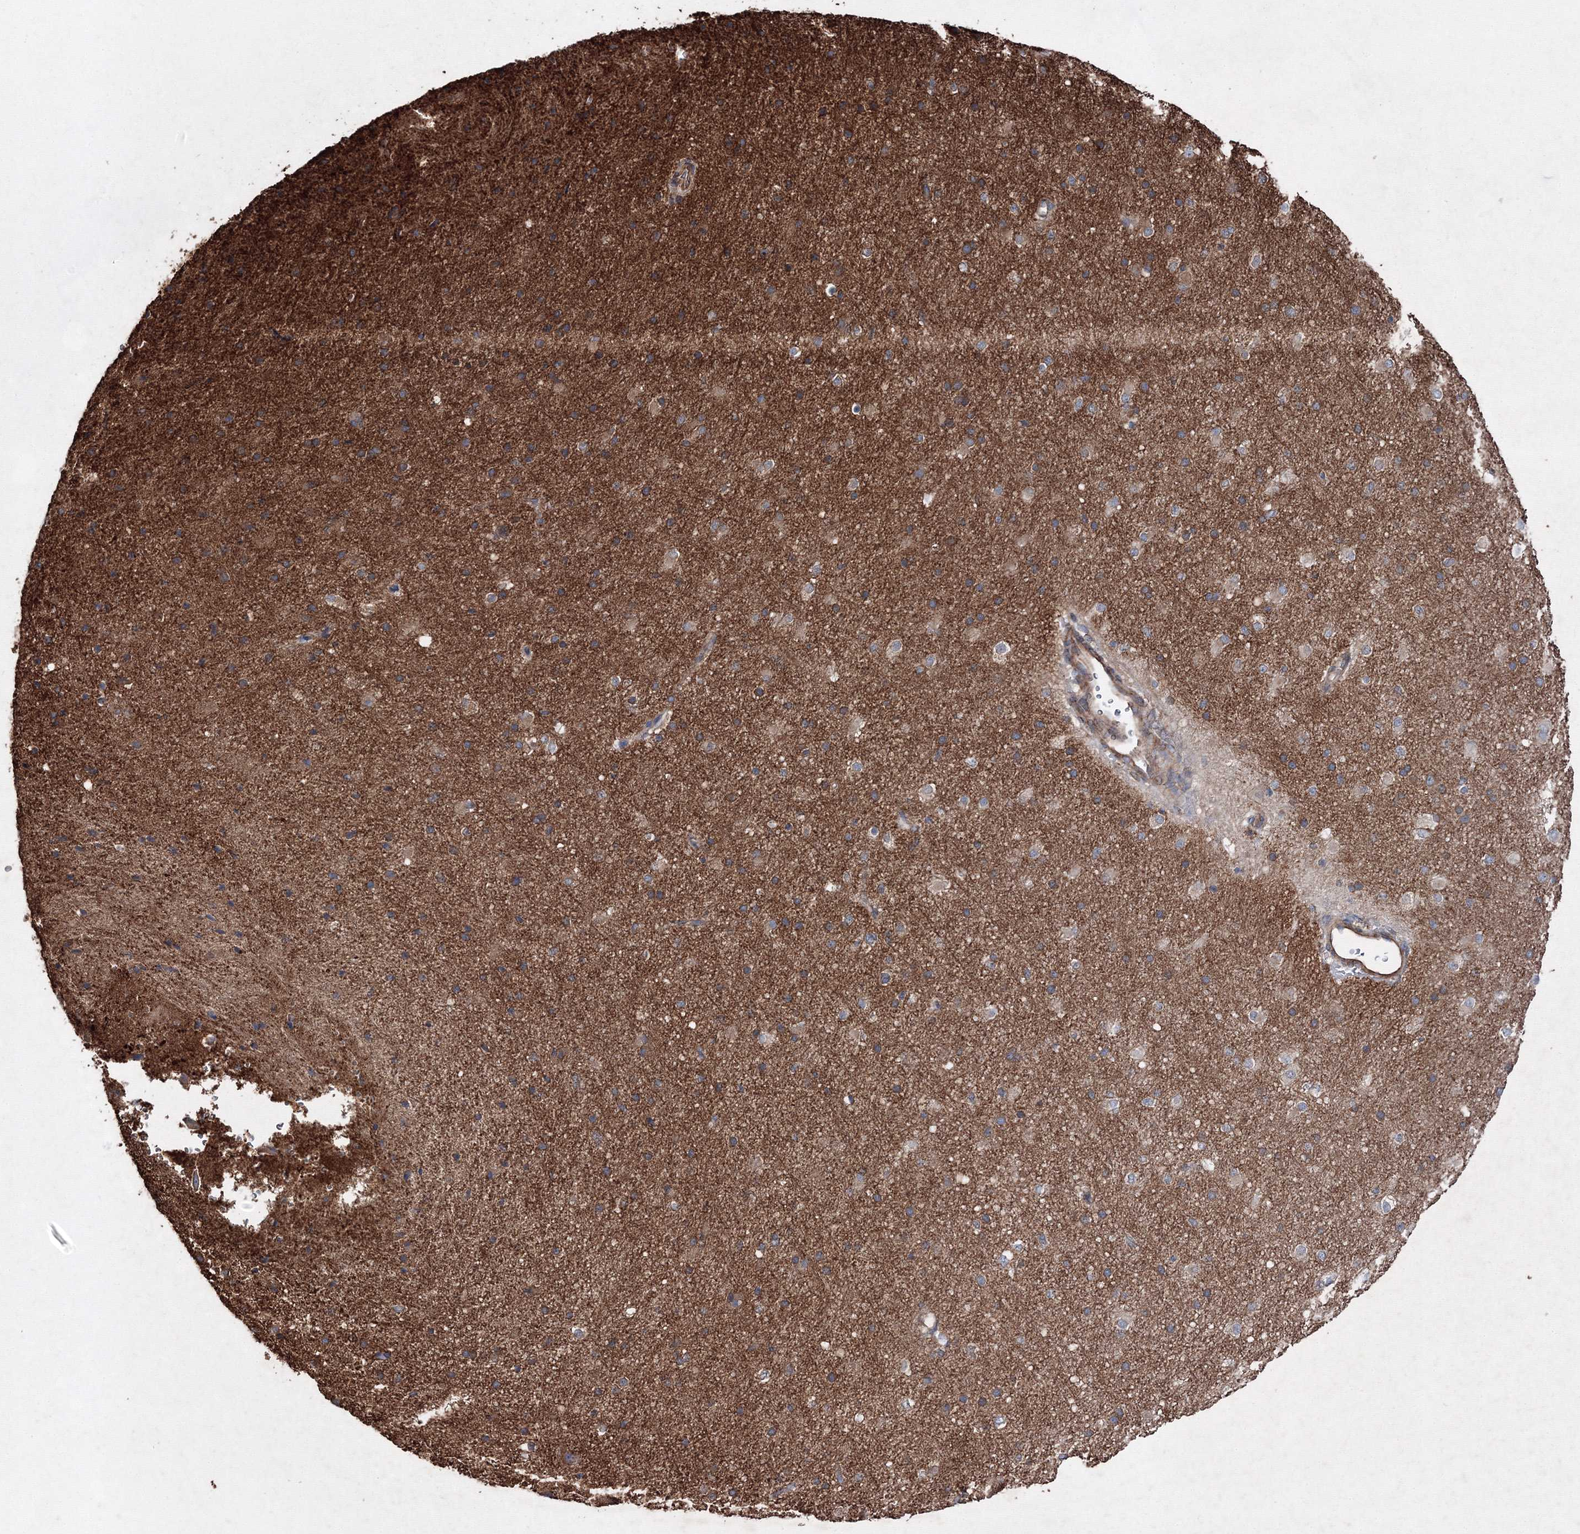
{"staining": {"intensity": "moderate", "quantity": "25%-75%", "location": "cytoplasmic/membranous"}, "tissue": "cerebral cortex", "cell_type": "Endothelial cells", "image_type": "normal", "snomed": [{"axis": "morphology", "description": "Normal tissue, NOS"}, {"axis": "morphology", "description": "Developmental malformation"}, {"axis": "topography", "description": "Cerebral cortex"}], "caption": "Endothelial cells reveal medium levels of moderate cytoplasmic/membranous positivity in about 25%-75% of cells in benign cerebral cortex.", "gene": "GFM1", "patient": {"sex": "female", "age": 30}}